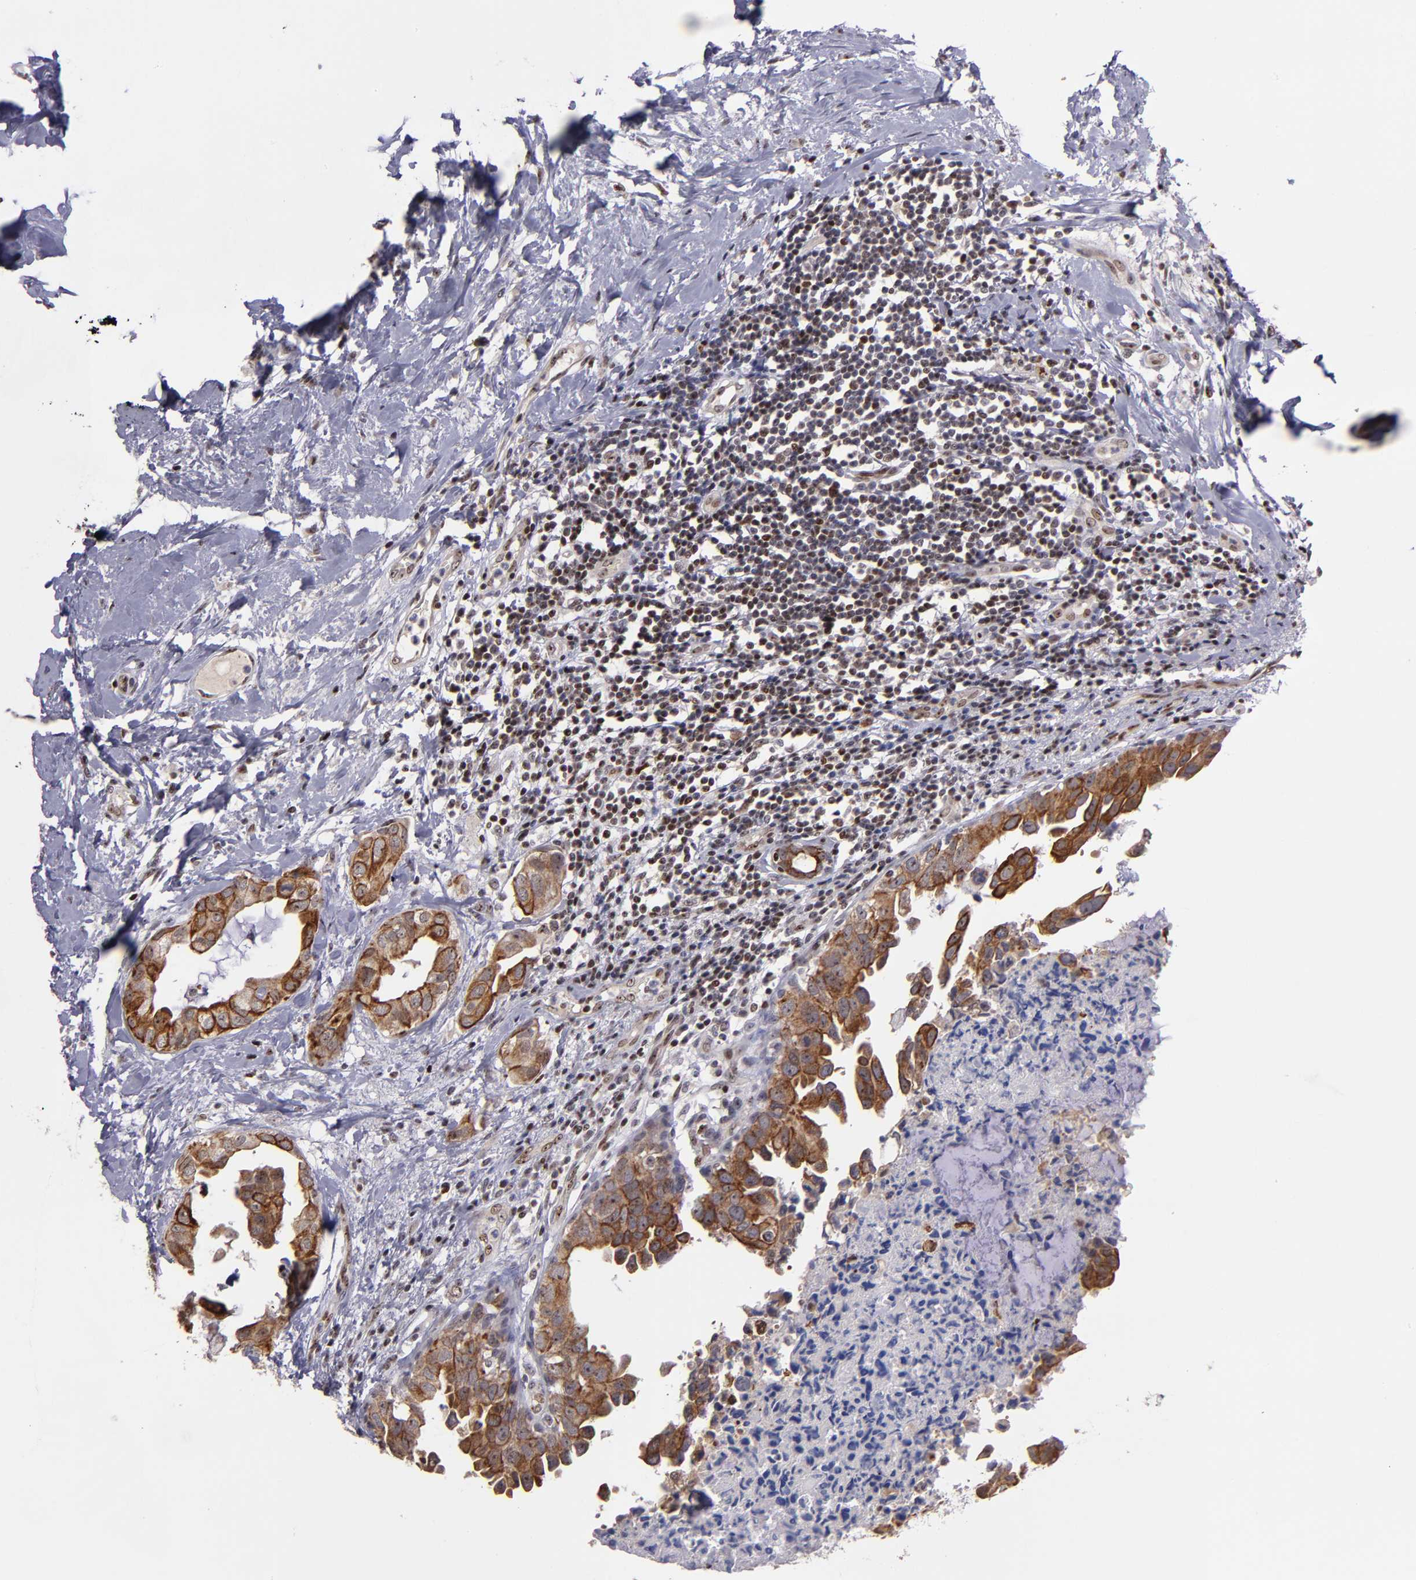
{"staining": {"intensity": "moderate", "quantity": ">75%", "location": "cytoplasmic/membranous,nuclear"}, "tissue": "breast cancer", "cell_type": "Tumor cells", "image_type": "cancer", "snomed": [{"axis": "morphology", "description": "Duct carcinoma"}, {"axis": "topography", "description": "Breast"}], "caption": "A brown stain highlights moderate cytoplasmic/membranous and nuclear staining of a protein in human intraductal carcinoma (breast) tumor cells.", "gene": "DDX24", "patient": {"sex": "female", "age": 40}}